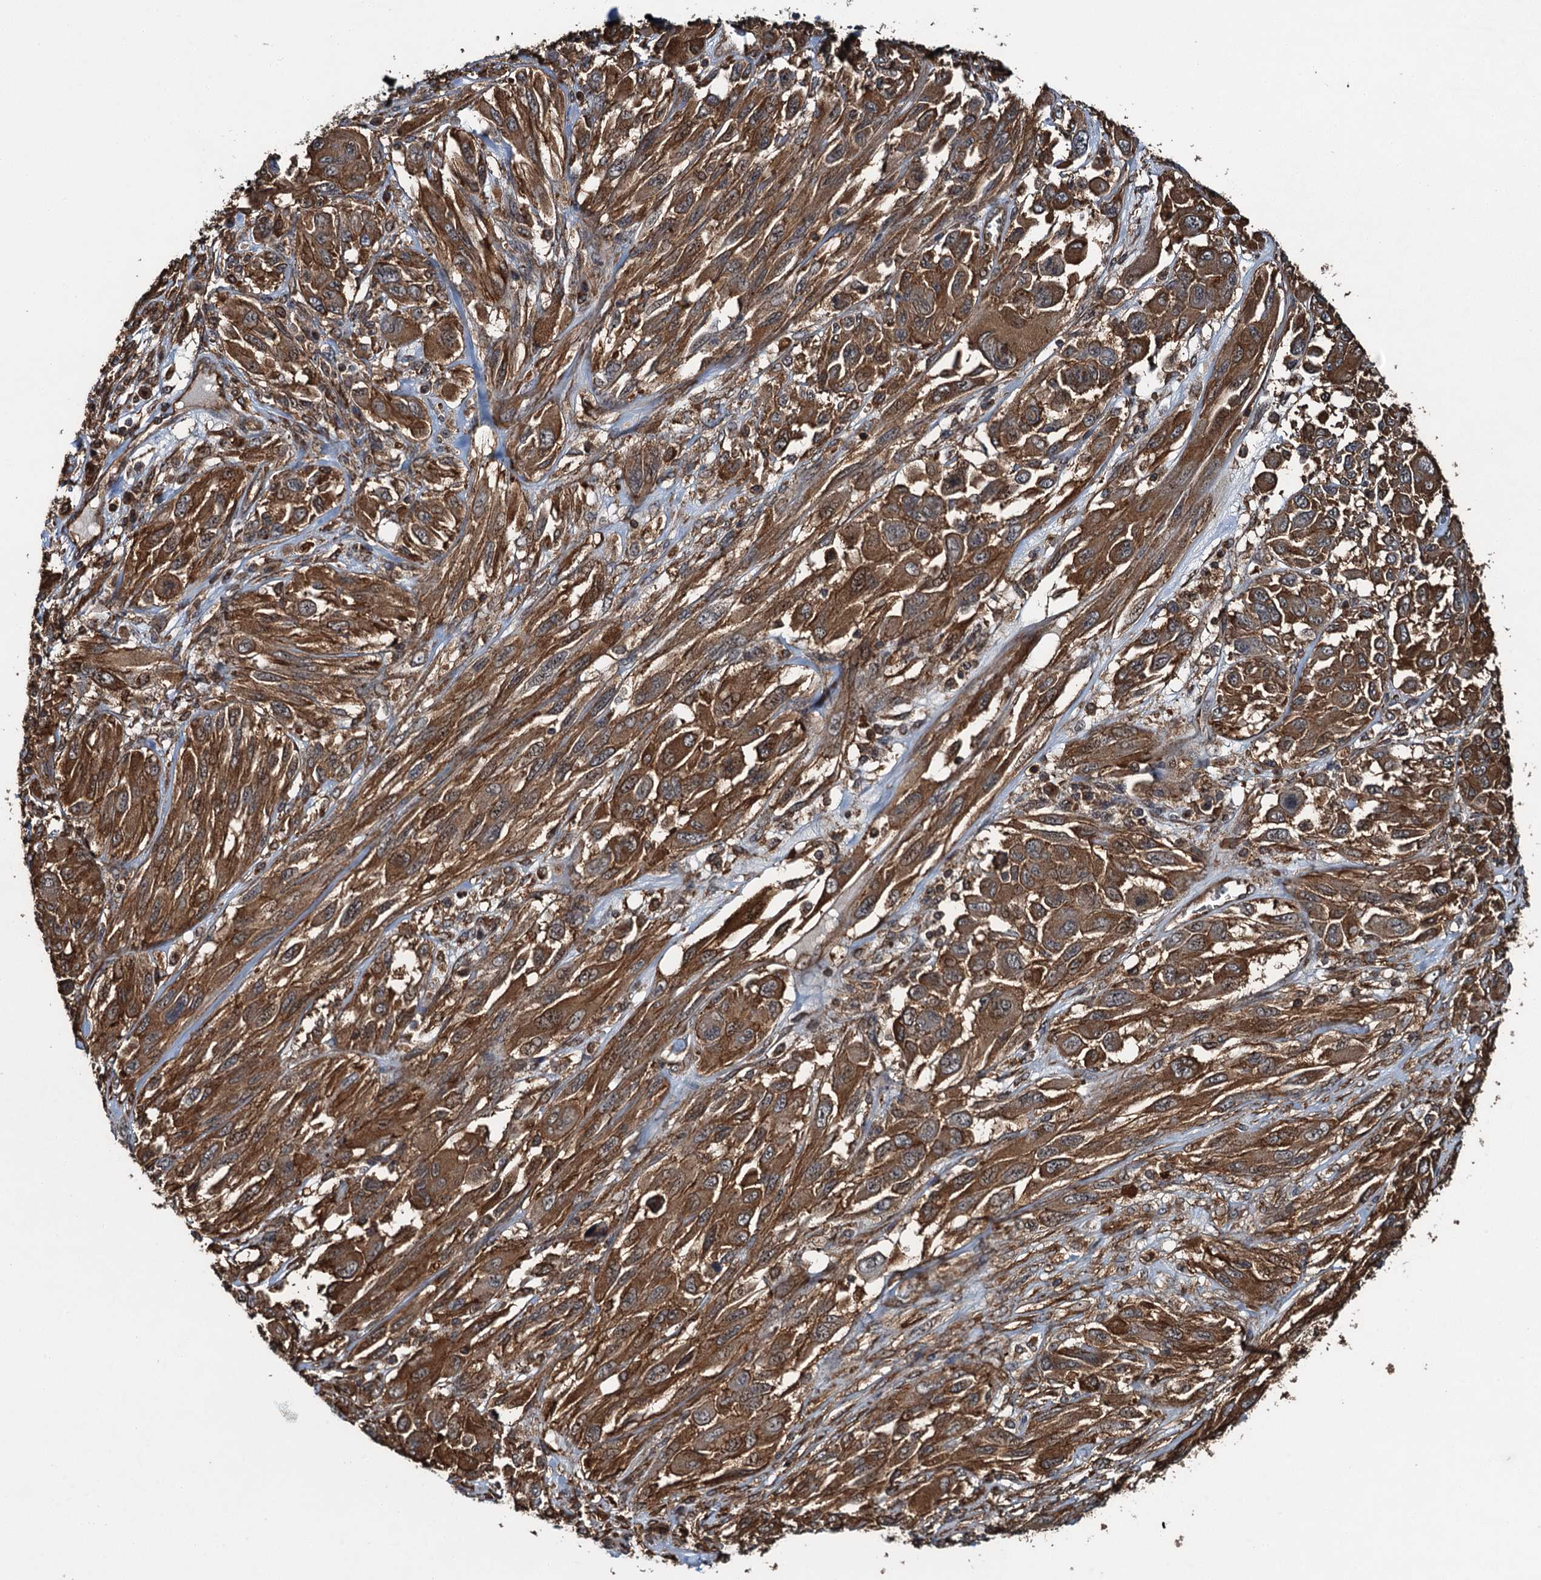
{"staining": {"intensity": "strong", "quantity": ">75%", "location": "cytoplasmic/membranous"}, "tissue": "melanoma", "cell_type": "Tumor cells", "image_type": "cancer", "snomed": [{"axis": "morphology", "description": "Malignant melanoma, NOS"}, {"axis": "topography", "description": "Skin"}], "caption": "A brown stain labels strong cytoplasmic/membranous staining of a protein in melanoma tumor cells.", "gene": "WHAMM", "patient": {"sex": "female", "age": 91}}